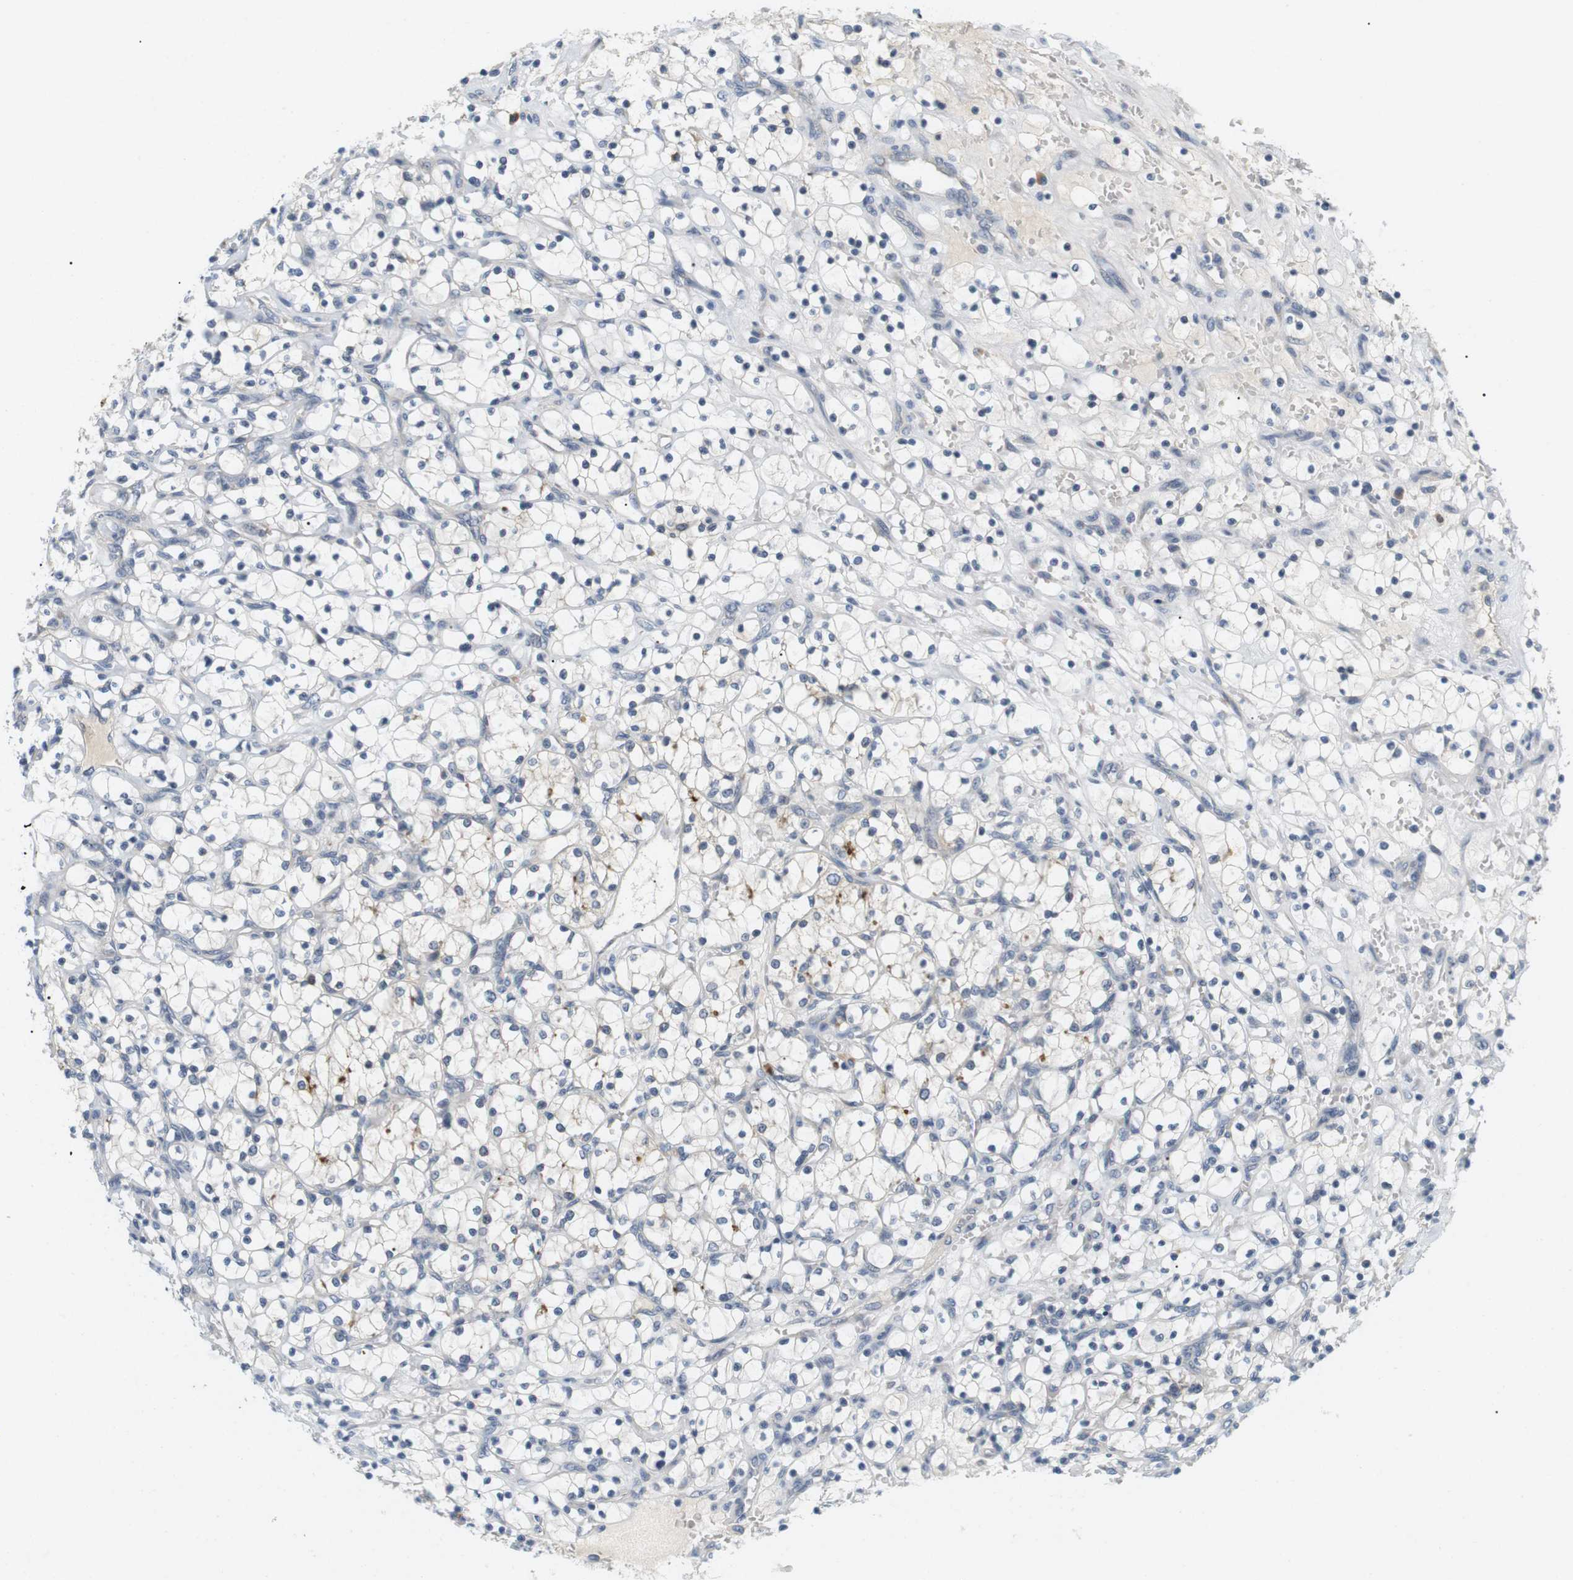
{"staining": {"intensity": "negative", "quantity": "none", "location": "none"}, "tissue": "renal cancer", "cell_type": "Tumor cells", "image_type": "cancer", "snomed": [{"axis": "morphology", "description": "Adenocarcinoma, NOS"}, {"axis": "topography", "description": "Kidney"}], "caption": "DAB (3,3'-diaminobenzidine) immunohistochemical staining of human adenocarcinoma (renal) reveals no significant positivity in tumor cells.", "gene": "EVA1C", "patient": {"sex": "female", "age": 69}}